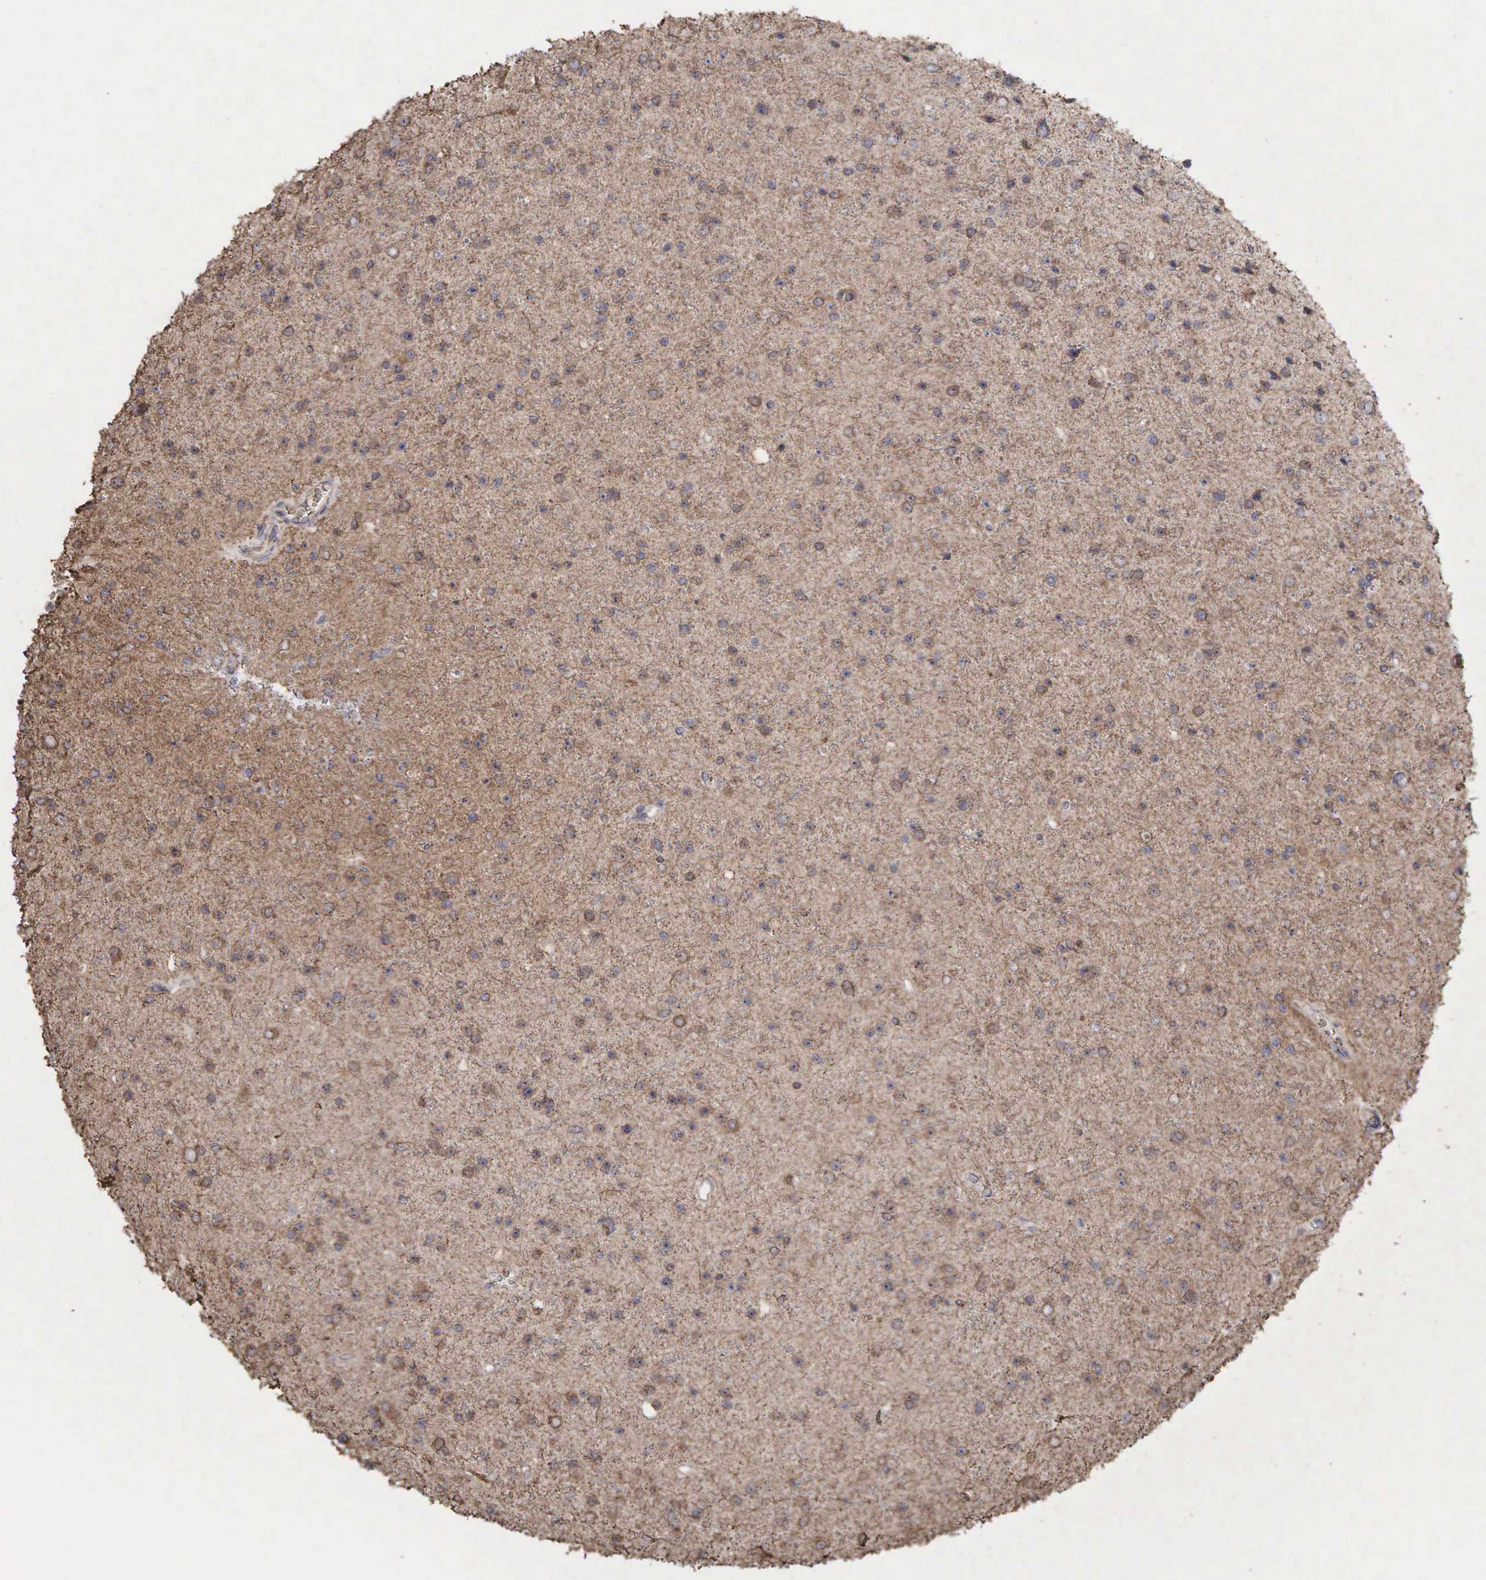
{"staining": {"intensity": "weak", "quantity": ">75%", "location": "cytoplasmic/membranous"}, "tissue": "glioma", "cell_type": "Tumor cells", "image_type": "cancer", "snomed": [{"axis": "morphology", "description": "Glioma, malignant, Low grade"}, {"axis": "topography", "description": "Brain"}], "caption": "Brown immunohistochemical staining in glioma exhibits weak cytoplasmic/membranous expression in approximately >75% of tumor cells. (Brightfield microscopy of DAB IHC at high magnification).", "gene": "PABPC5", "patient": {"sex": "female", "age": 46}}